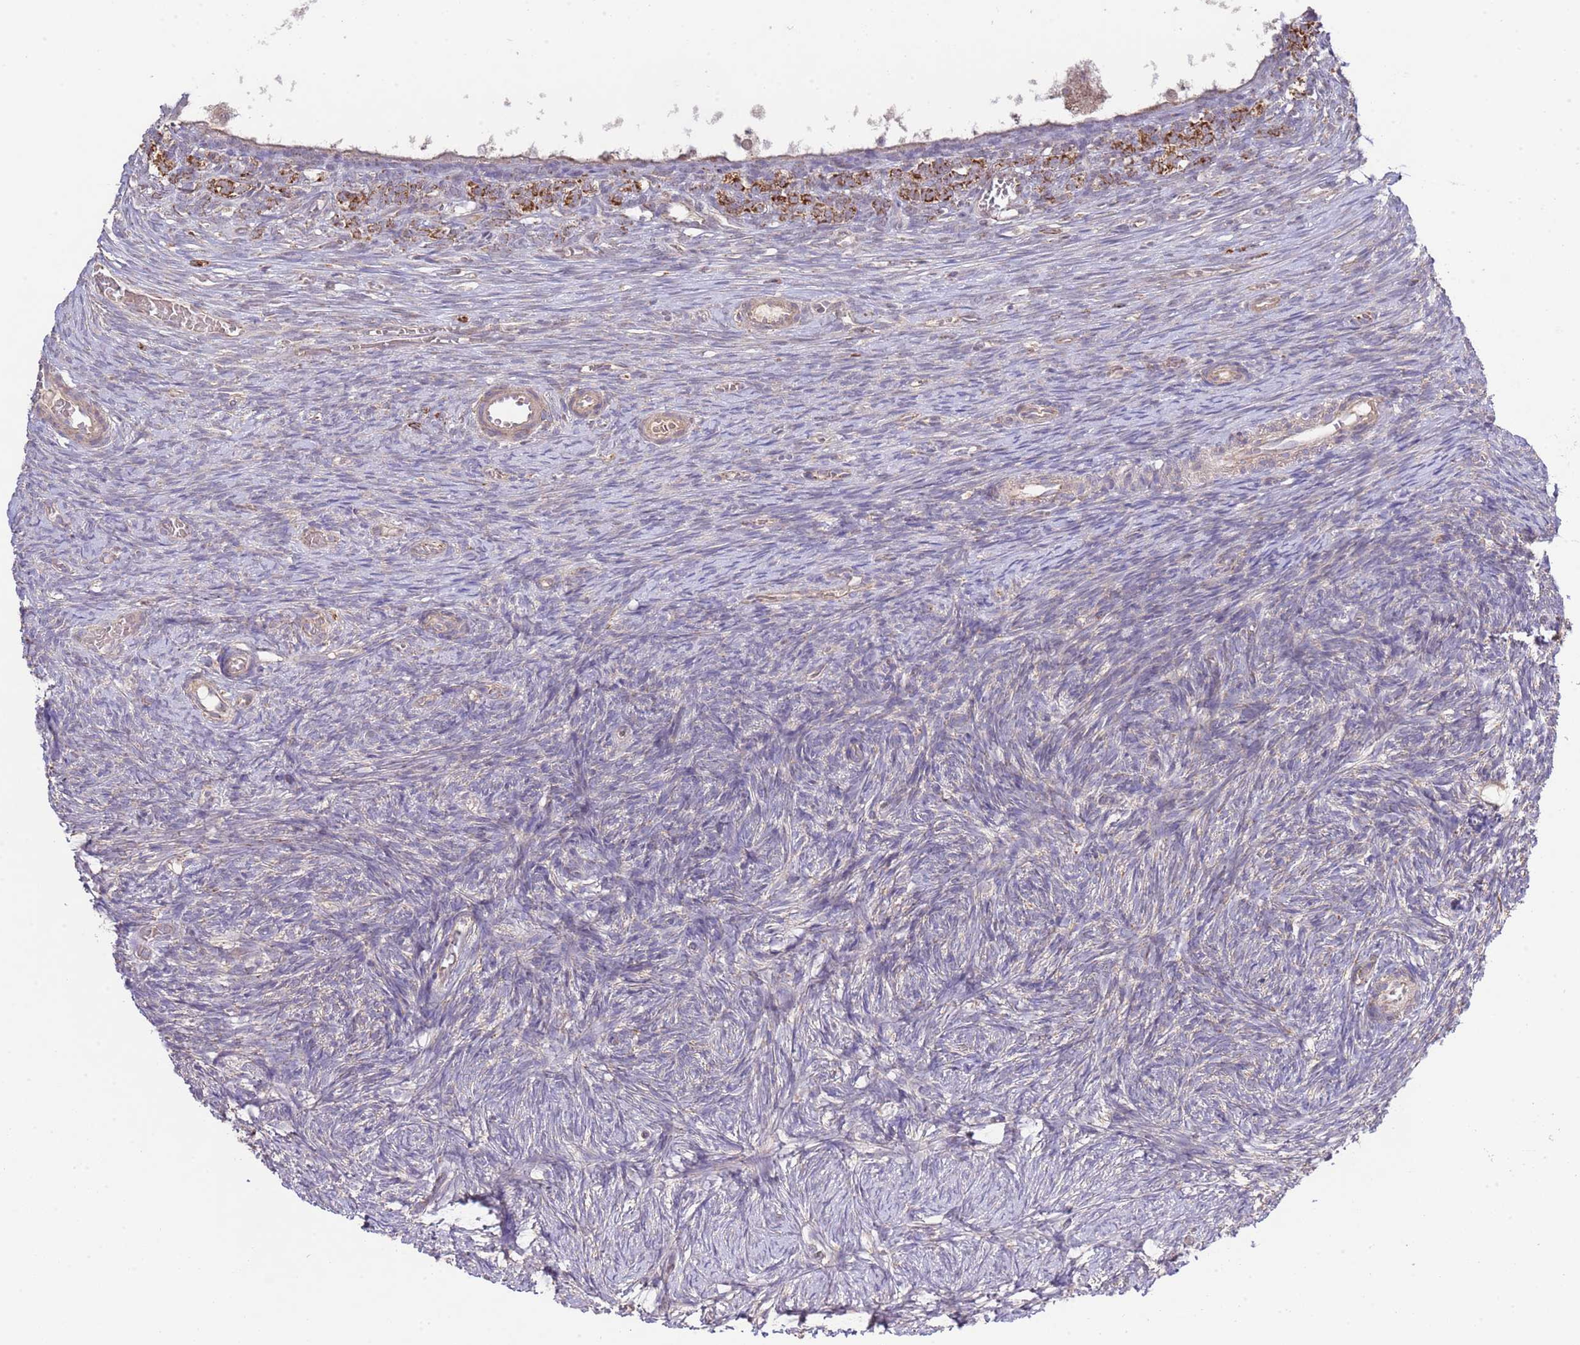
{"staining": {"intensity": "weak", "quantity": "25%-75%", "location": "cytoplasmic/membranous"}, "tissue": "ovary", "cell_type": "Follicle cells", "image_type": "normal", "snomed": [{"axis": "morphology", "description": "Normal tissue, NOS"}, {"axis": "topography", "description": "Ovary"}], "caption": "There is low levels of weak cytoplasmic/membranous positivity in follicle cells of normal ovary, as demonstrated by immunohistochemical staining (brown color).", "gene": "IVD", "patient": {"sex": "female", "age": 39}}